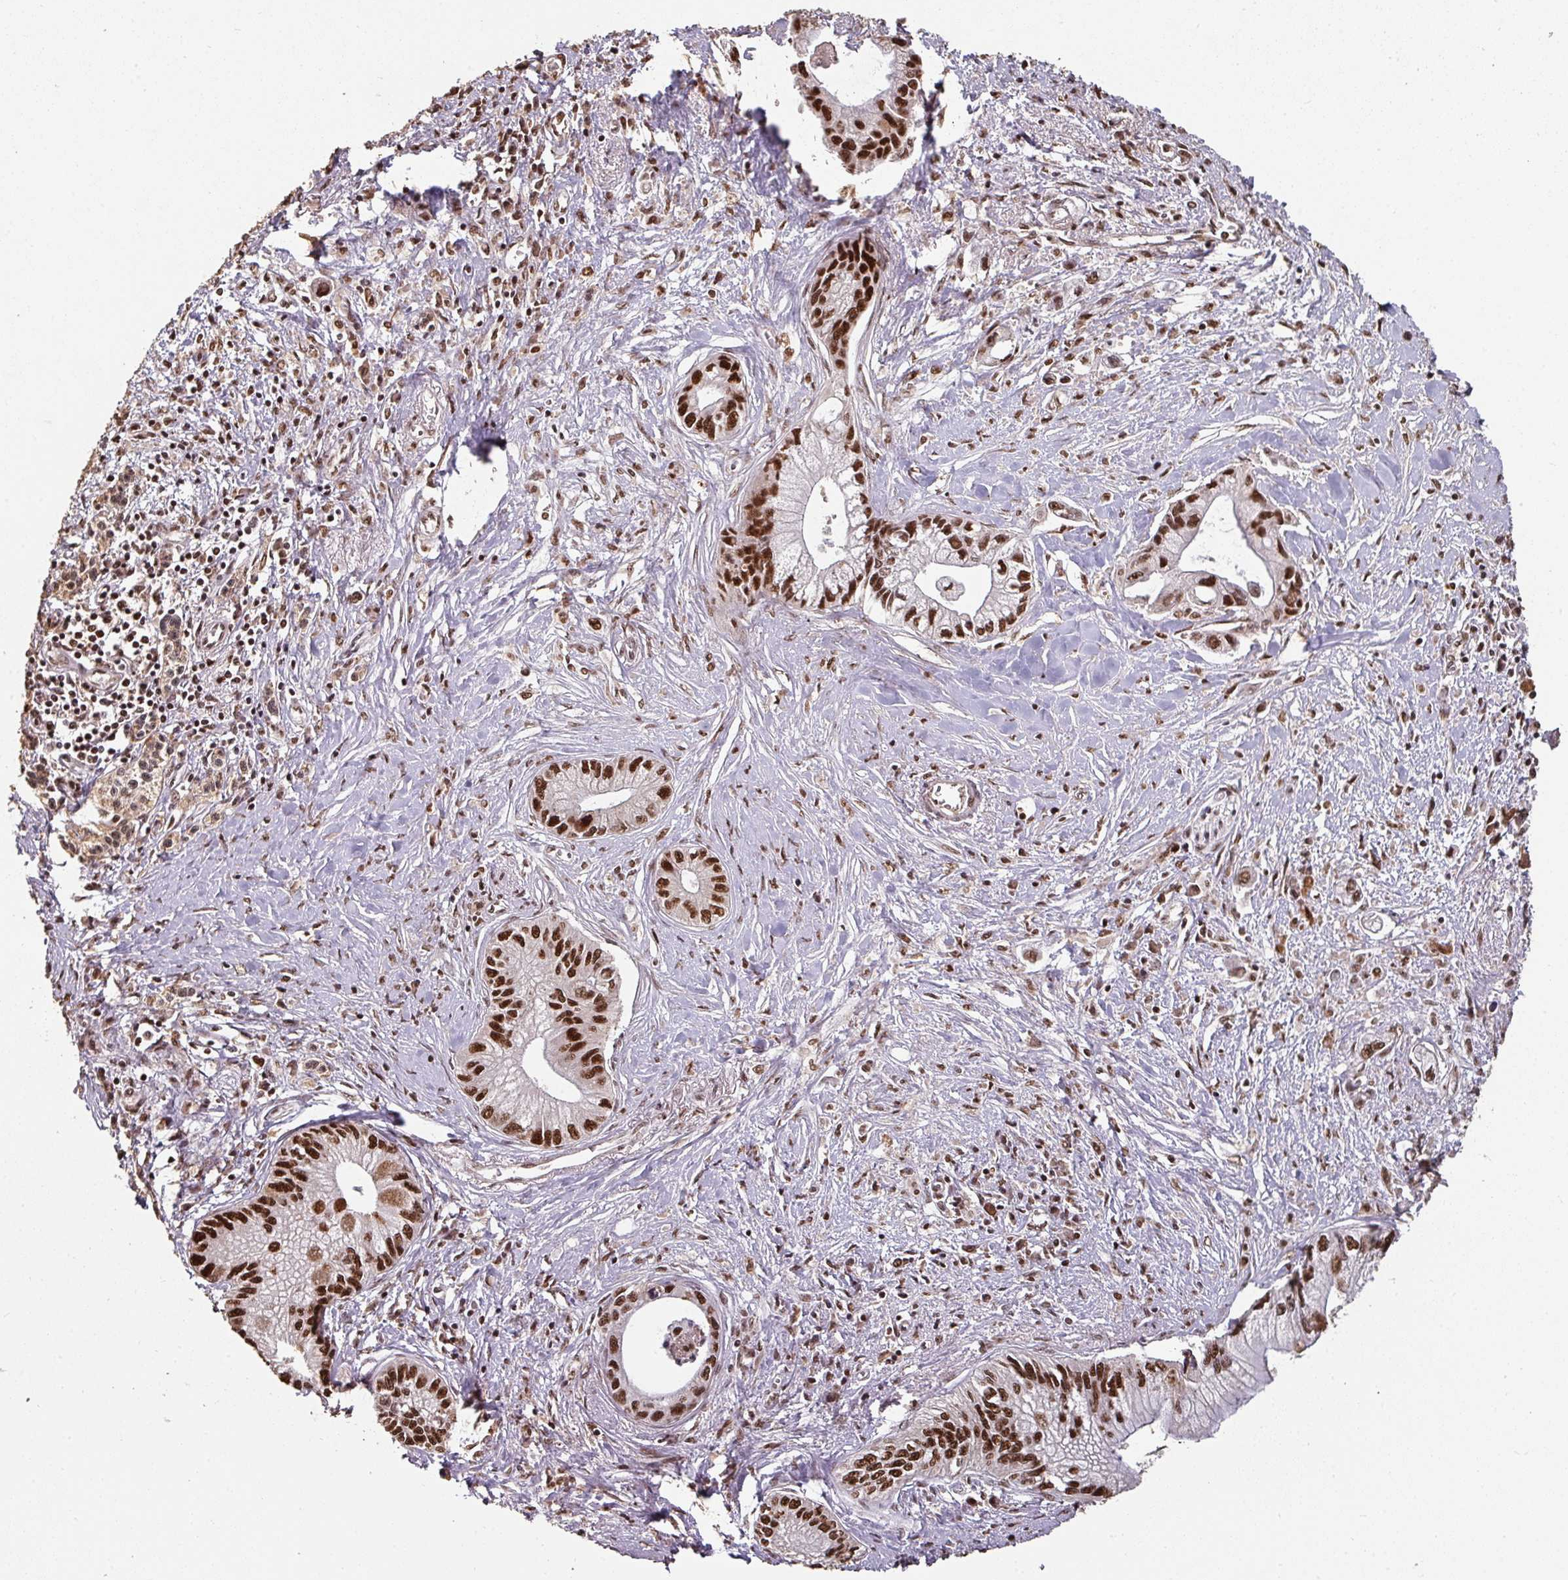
{"staining": {"intensity": "strong", "quantity": ">75%", "location": "cytoplasmic/membranous,nuclear"}, "tissue": "pancreatic cancer", "cell_type": "Tumor cells", "image_type": "cancer", "snomed": [{"axis": "morphology", "description": "Adenocarcinoma, NOS"}, {"axis": "topography", "description": "Pancreas"}], "caption": "Protein expression analysis of adenocarcinoma (pancreatic) demonstrates strong cytoplasmic/membranous and nuclear staining in approximately >75% of tumor cells.", "gene": "POLD1", "patient": {"sex": "male", "age": 61}}